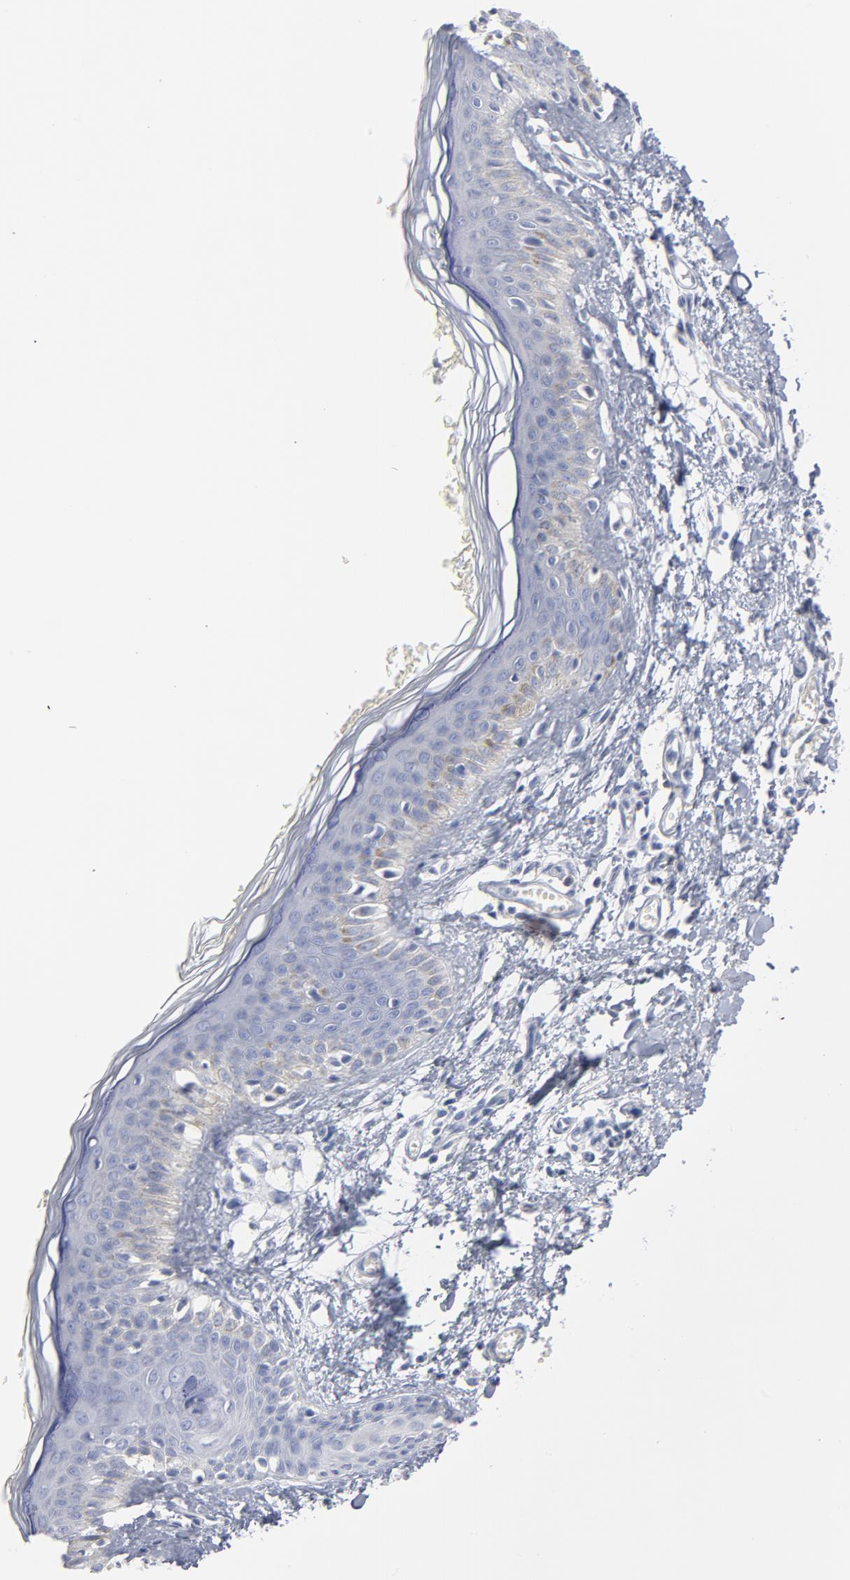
{"staining": {"intensity": "negative", "quantity": "none", "location": "none"}, "tissue": "skin", "cell_type": "Fibroblasts", "image_type": "normal", "snomed": [{"axis": "morphology", "description": "Normal tissue, NOS"}, {"axis": "morphology", "description": "Sarcoma, NOS"}, {"axis": "topography", "description": "Skin"}, {"axis": "topography", "description": "Soft tissue"}], "caption": "An immunohistochemistry (IHC) micrograph of unremarkable skin is shown. There is no staining in fibroblasts of skin. The staining was performed using DAB (3,3'-diaminobenzidine) to visualize the protein expression in brown, while the nuclei were stained in blue with hematoxylin (Magnification: 20x).", "gene": "P2RY8", "patient": {"sex": "female", "age": 51}}